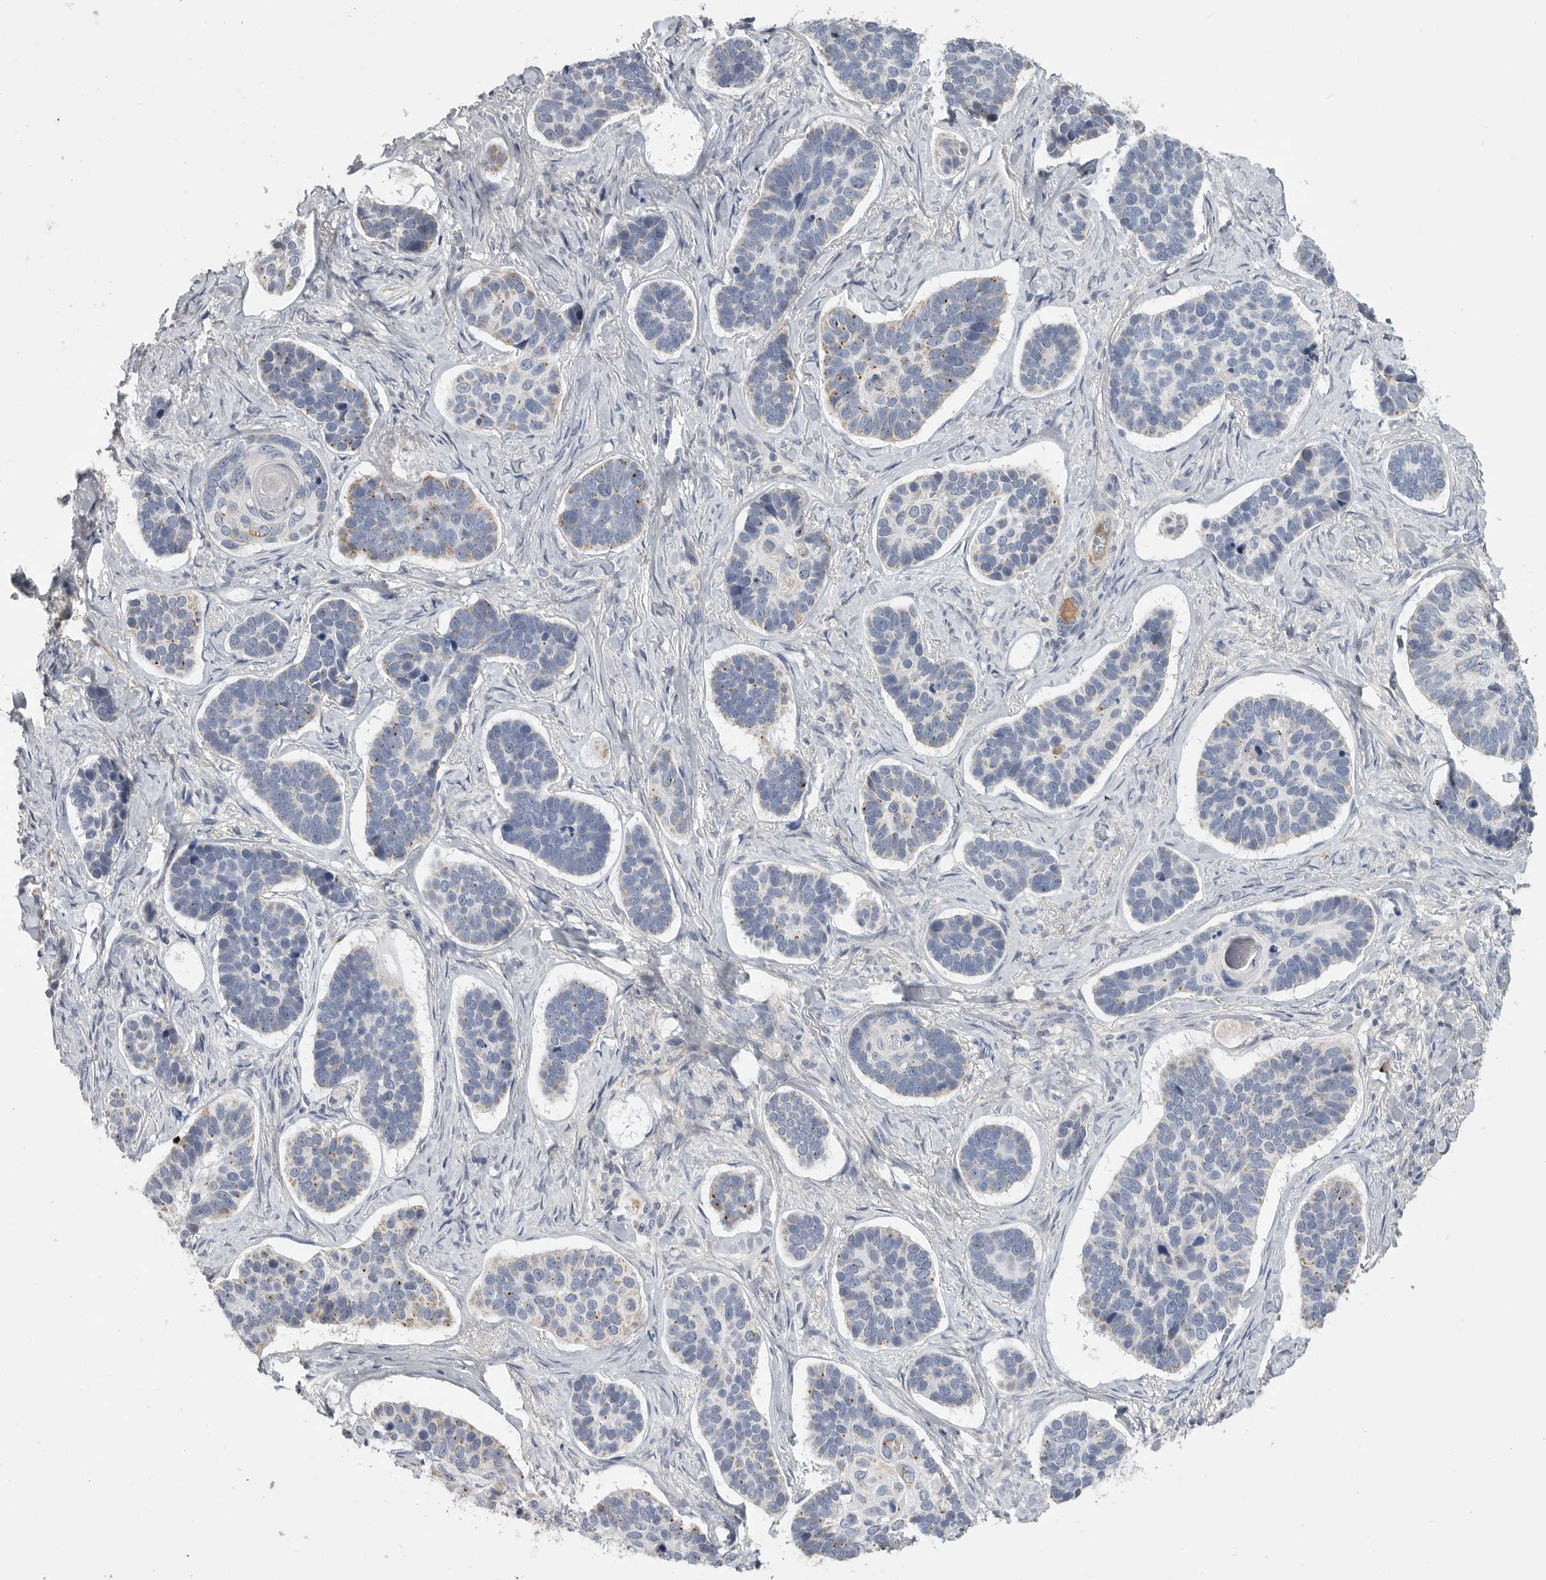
{"staining": {"intensity": "weak", "quantity": "25%-75%", "location": "cytoplasmic/membranous"}, "tissue": "skin cancer", "cell_type": "Tumor cells", "image_type": "cancer", "snomed": [{"axis": "morphology", "description": "Basal cell carcinoma"}, {"axis": "topography", "description": "Skin"}], "caption": "Protein staining demonstrates weak cytoplasmic/membranous positivity in about 25%-75% of tumor cells in skin basal cell carcinoma.", "gene": "SDC3", "patient": {"sex": "male", "age": 62}}